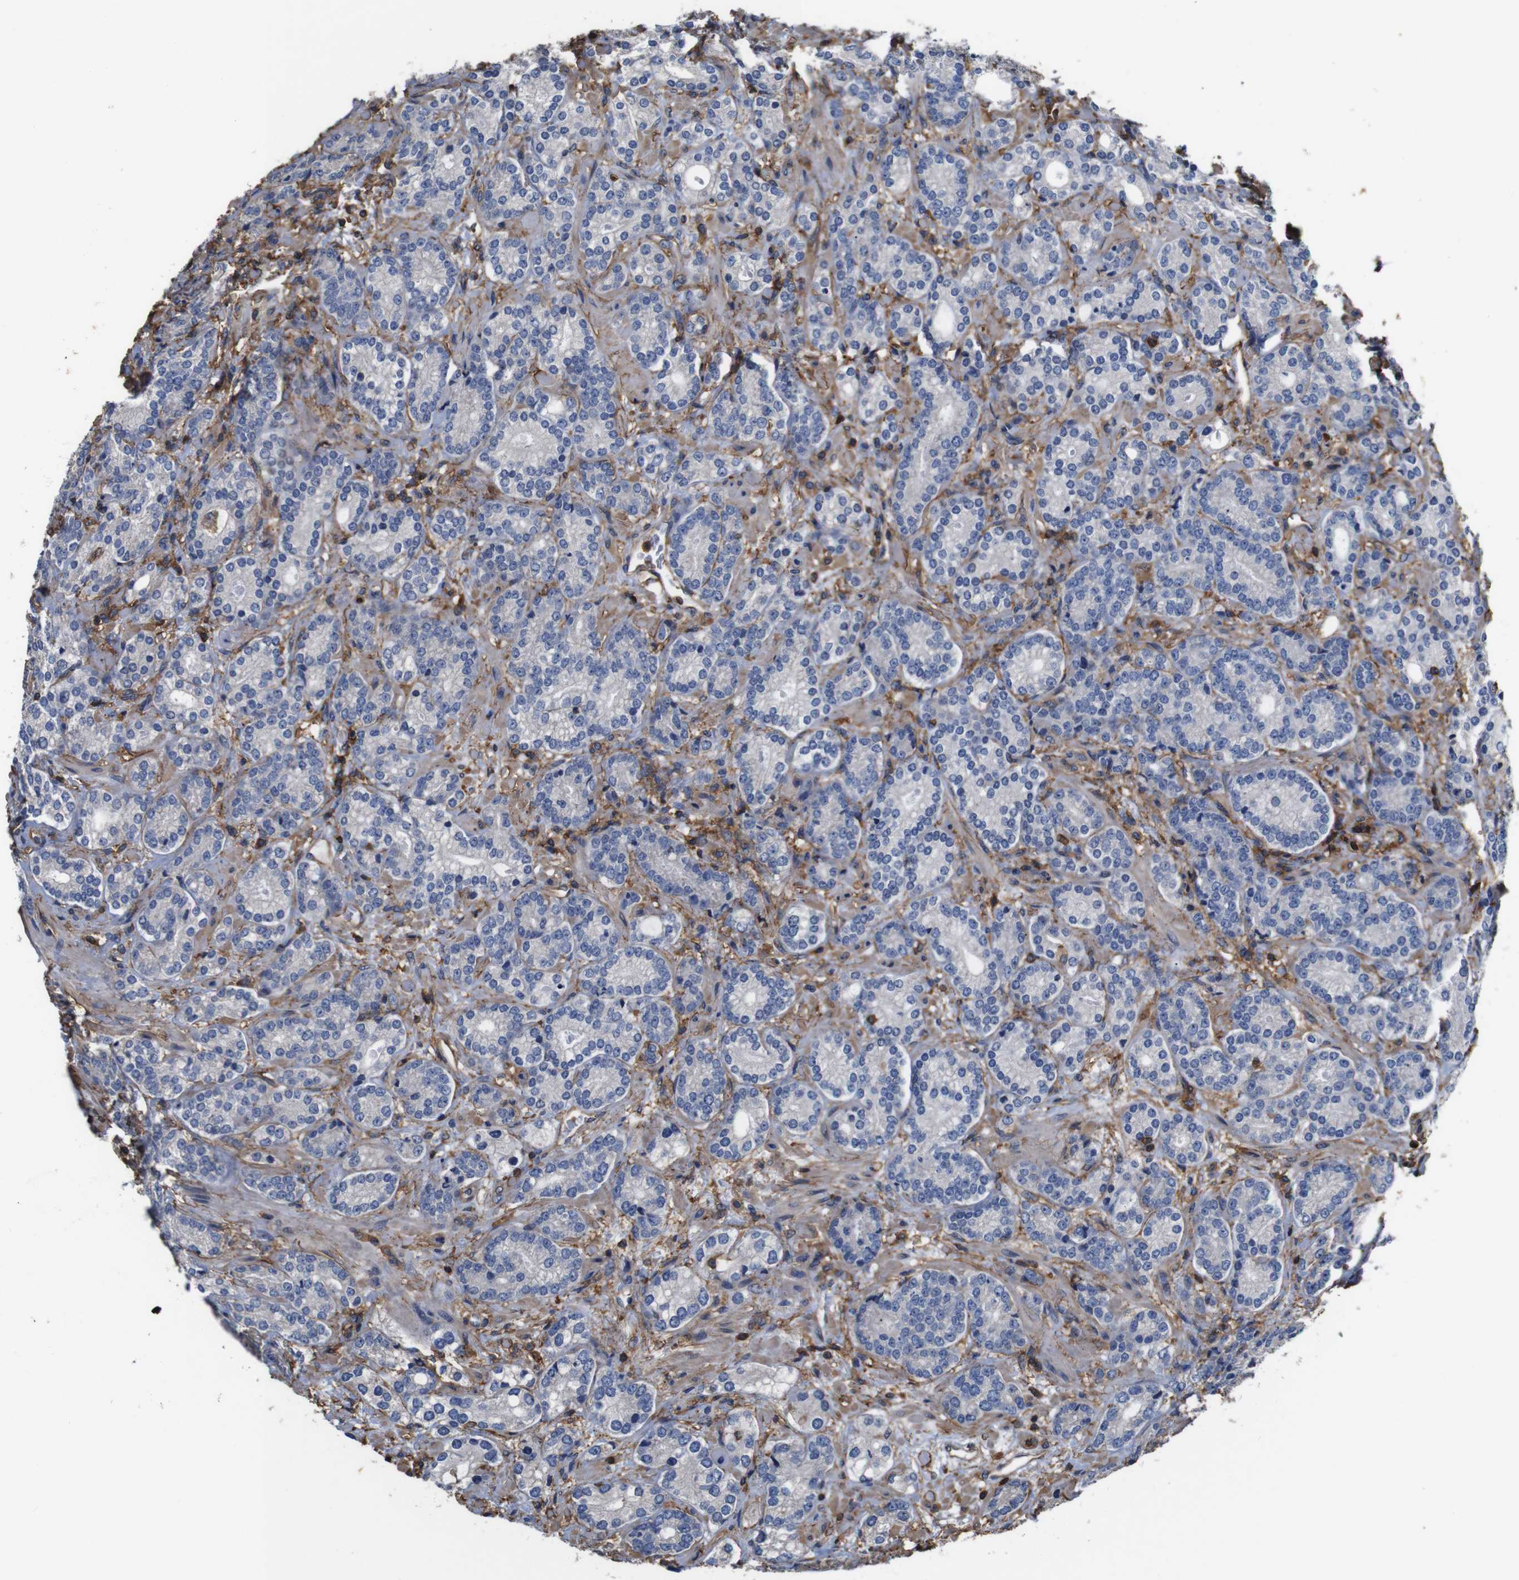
{"staining": {"intensity": "negative", "quantity": "none", "location": "none"}, "tissue": "prostate cancer", "cell_type": "Tumor cells", "image_type": "cancer", "snomed": [{"axis": "morphology", "description": "Adenocarcinoma, High grade"}, {"axis": "topography", "description": "Prostate"}], "caption": "A high-resolution photomicrograph shows immunohistochemistry (IHC) staining of prostate cancer, which exhibits no significant expression in tumor cells.", "gene": "PI4KA", "patient": {"sex": "male", "age": 61}}